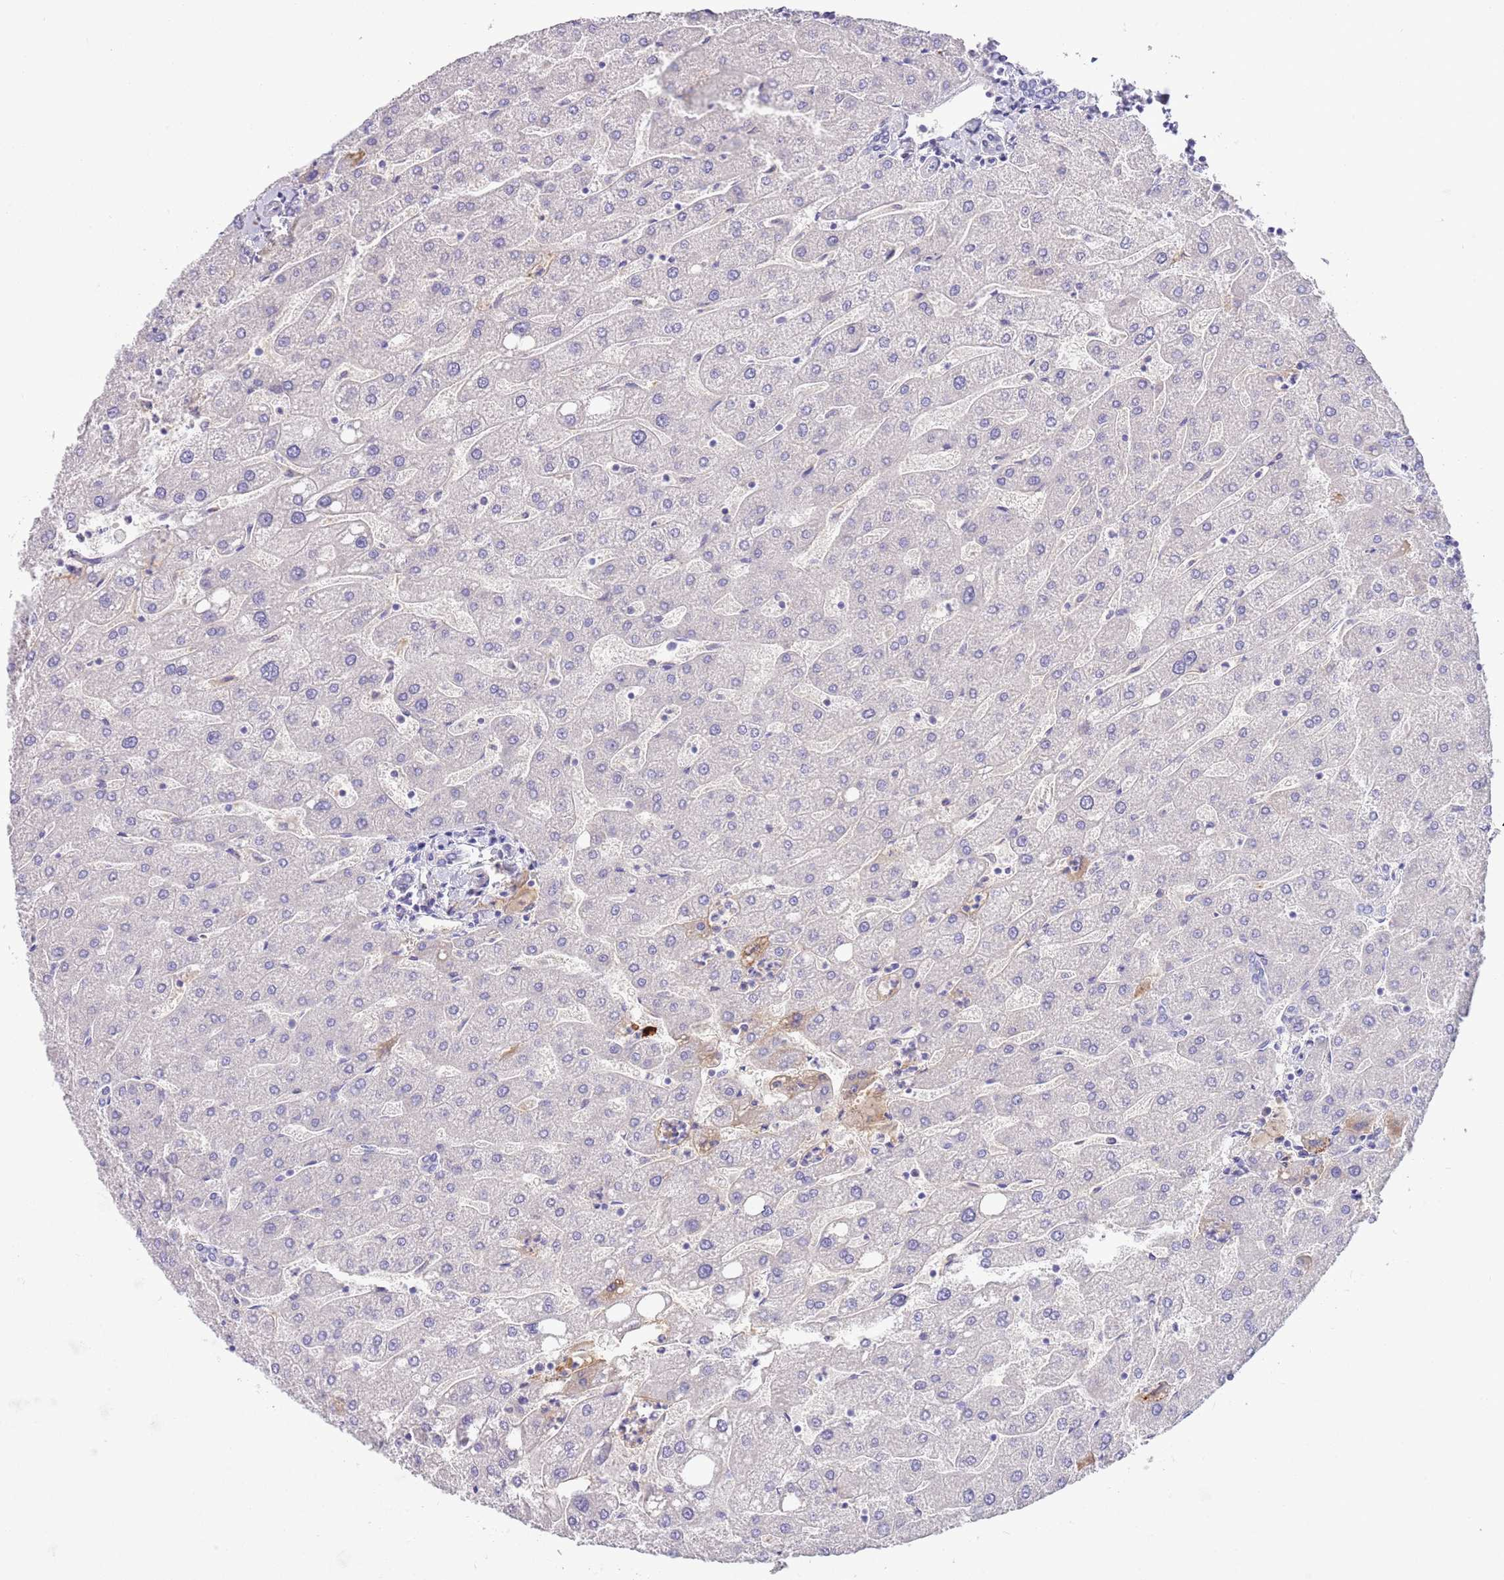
{"staining": {"intensity": "negative", "quantity": "none", "location": "none"}, "tissue": "liver", "cell_type": "Cholangiocytes", "image_type": "normal", "snomed": [{"axis": "morphology", "description": "Normal tissue, NOS"}, {"axis": "topography", "description": "Liver"}], "caption": "Immunohistochemistry (IHC) histopathology image of benign liver: human liver stained with DAB shows no significant protein staining in cholangiocytes.", "gene": "SFTPA1", "patient": {"sex": "male", "age": 67}}